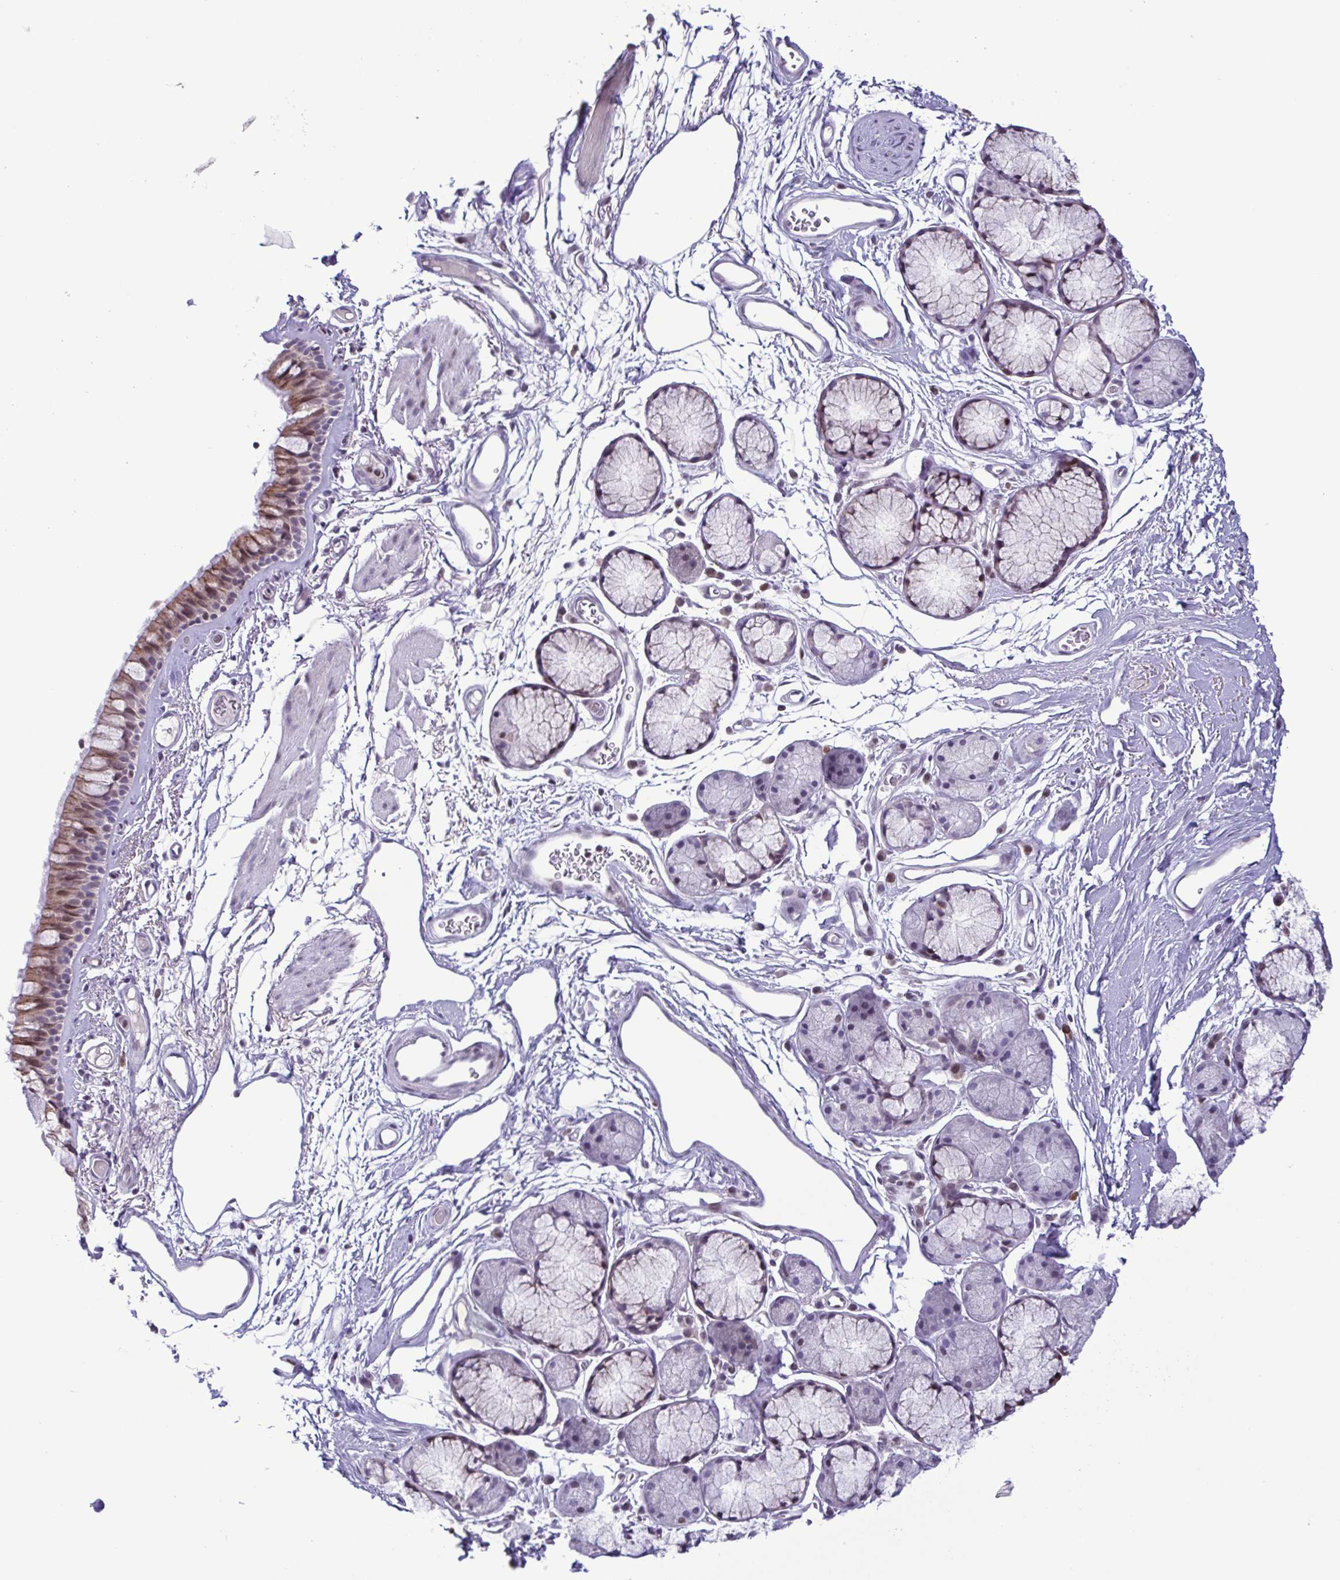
{"staining": {"intensity": "moderate", "quantity": "25%-75%", "location": "cytoplasmic/membranous,nuclear"}, "tissue": "bronchus", "cell_type": "Respiratory epithelial cells", "image_type": "normal", "snomed": [{"axis": "morphology", "description": "Normal tissue, NOS"}, {"axis": "topography", "description": "Cartilage tissue"}, {"axis": "topography", "description": "Bronchus"}], "caption": "DAB immunohistochemical staining of unremarkable human bronchus displays moderate cytoplasmic/membranous,nuclear protein expression in approximately 25%-75% of respiratory epithelial cells.", "gene": "IRF1", "patient": {"sex": "female", "age": 79}}